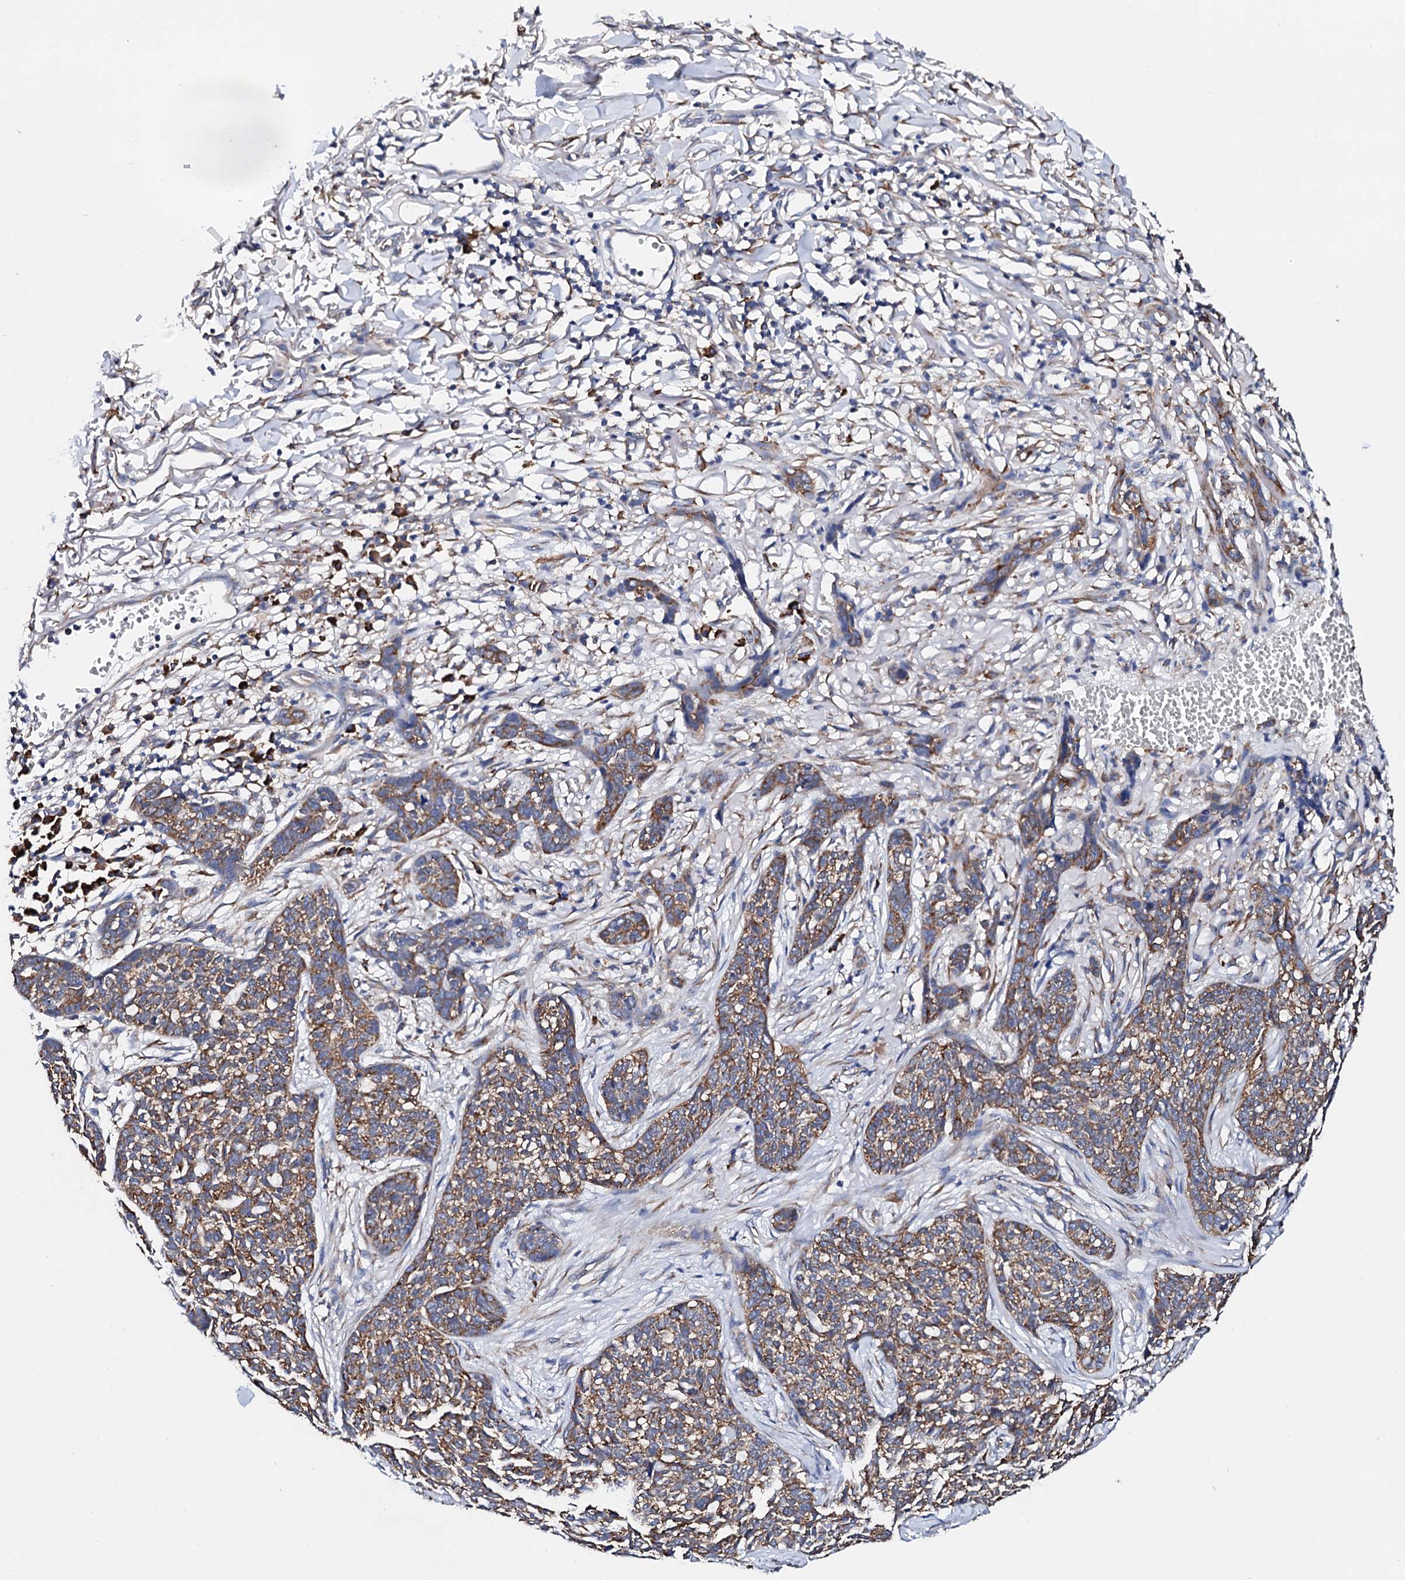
{"staining": {"intensity": "moderate", "quantity": ">75%", "location": "cytoplasmic/membranous"}, "tissue": "skin cancer", "cell_type": "Tumor cells", "image_type": "cancer", "snomed": [{"axis": "morphology", "description": "Basal cell carcinoma"}, {"axis": "topography", "description": "Skin"}], "caption": "Brown immunohistochemical staining in human skin cancer shows moderate cytoplasmic/membranous positivity in approximately >75% of tumor cells.", "gene": "NUP58", "patient": {"sex": "male", "age": 85}}